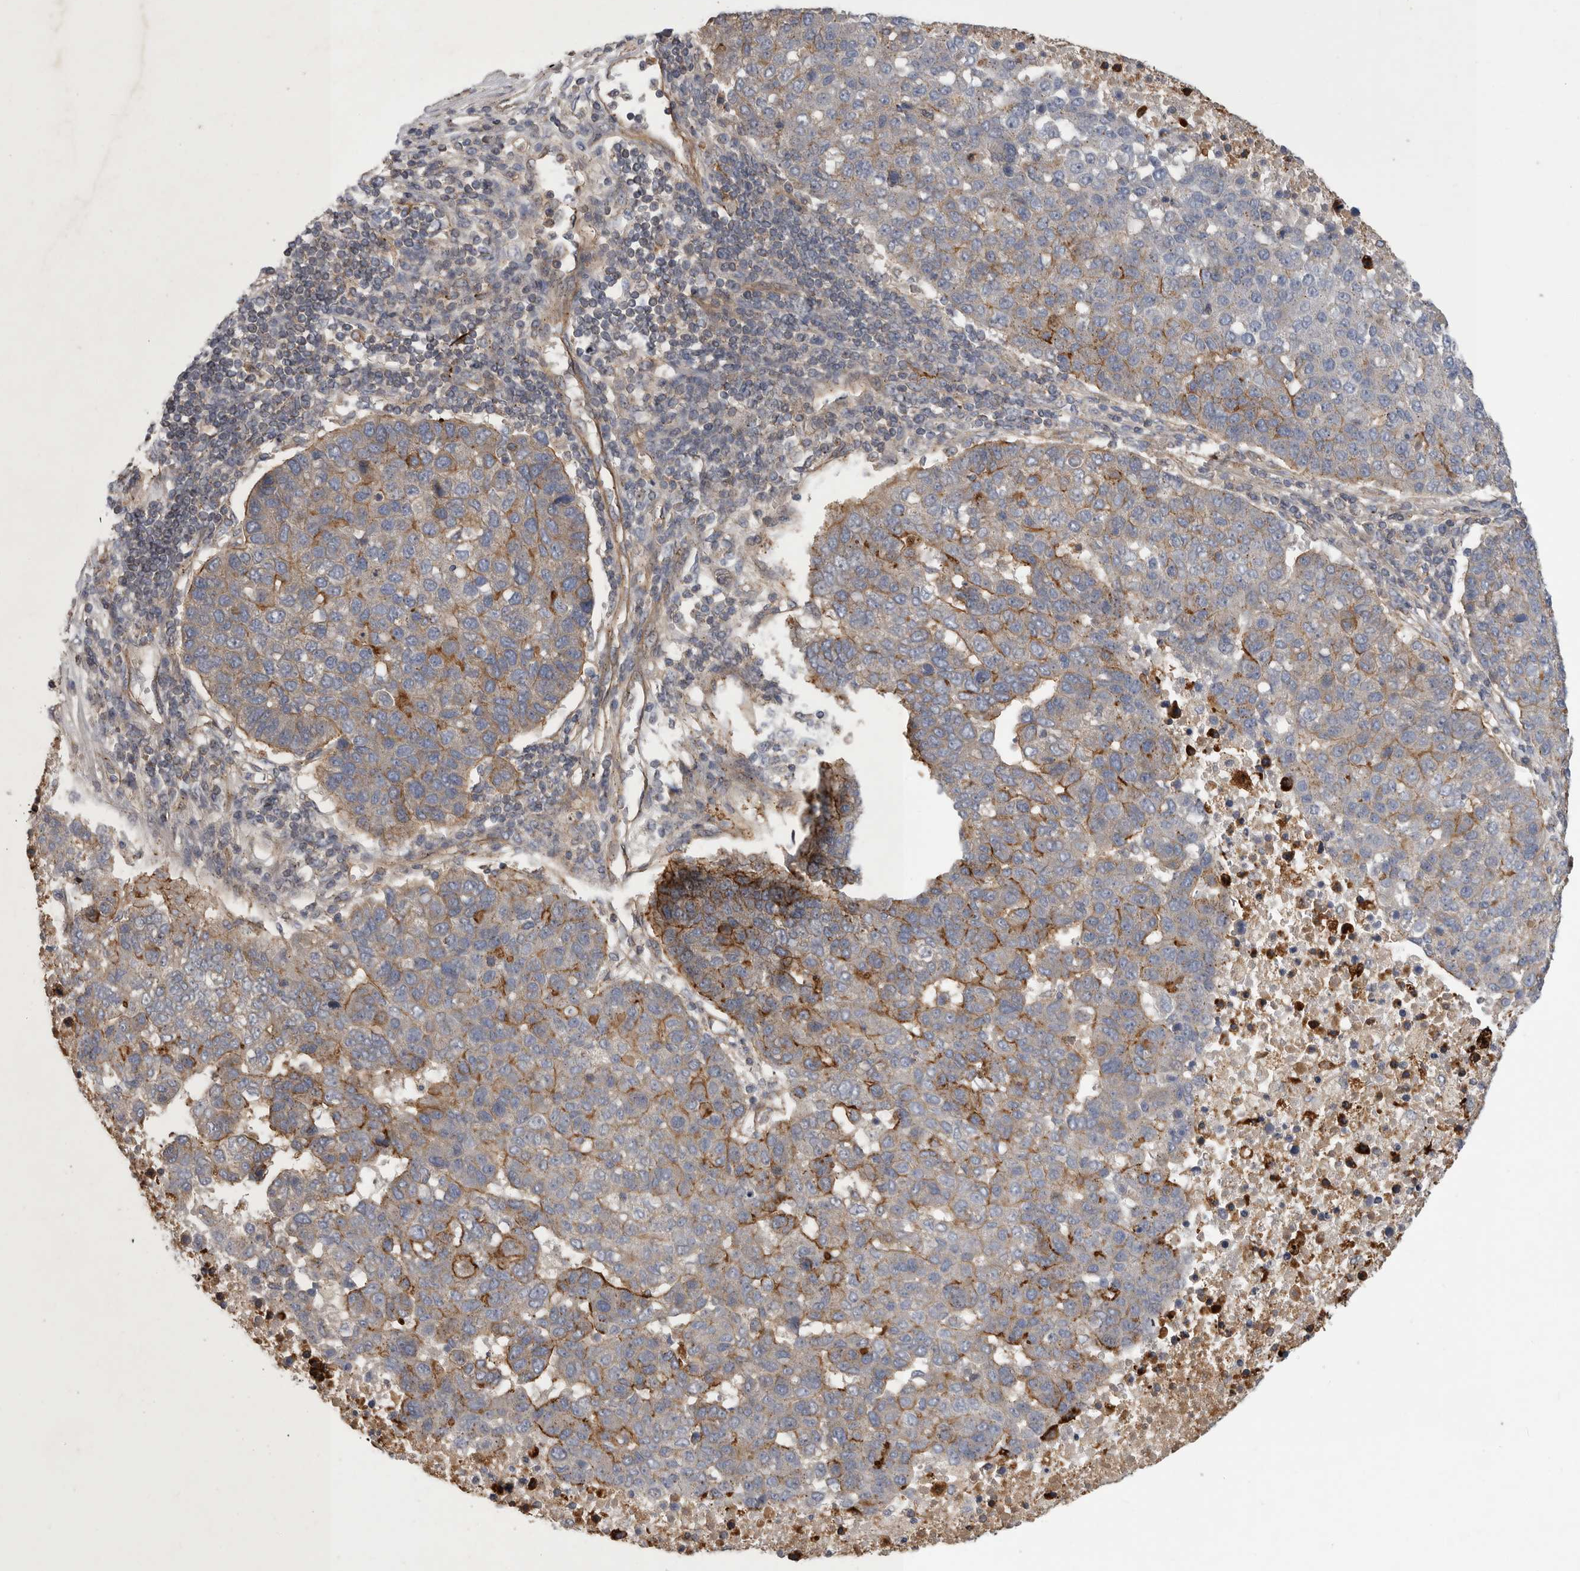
{"staining": {"intensity": "moderate", "quantity": "25%-75%", "location": "cytoplasmic/membranous"}, "tissue": "pancreatic cancer", "cell_type": "Tumor cells", "image_type": "cancer", "snomed": [{"axis": "morphology", "description": "Adenocarcinoma, NOS"}, {"axis": "topography", "description": "Pancreas"}], "caption": "This photomicrograph demonstrates immunohistochemistry staining of adenocarcinoma (pancreatic), with medium moderate cytoplasmic/membranous positivity in approximately 25%-75% of tumor cells.", "gene": "MLPH", "patient": {"sex": "female", "age": 61}}